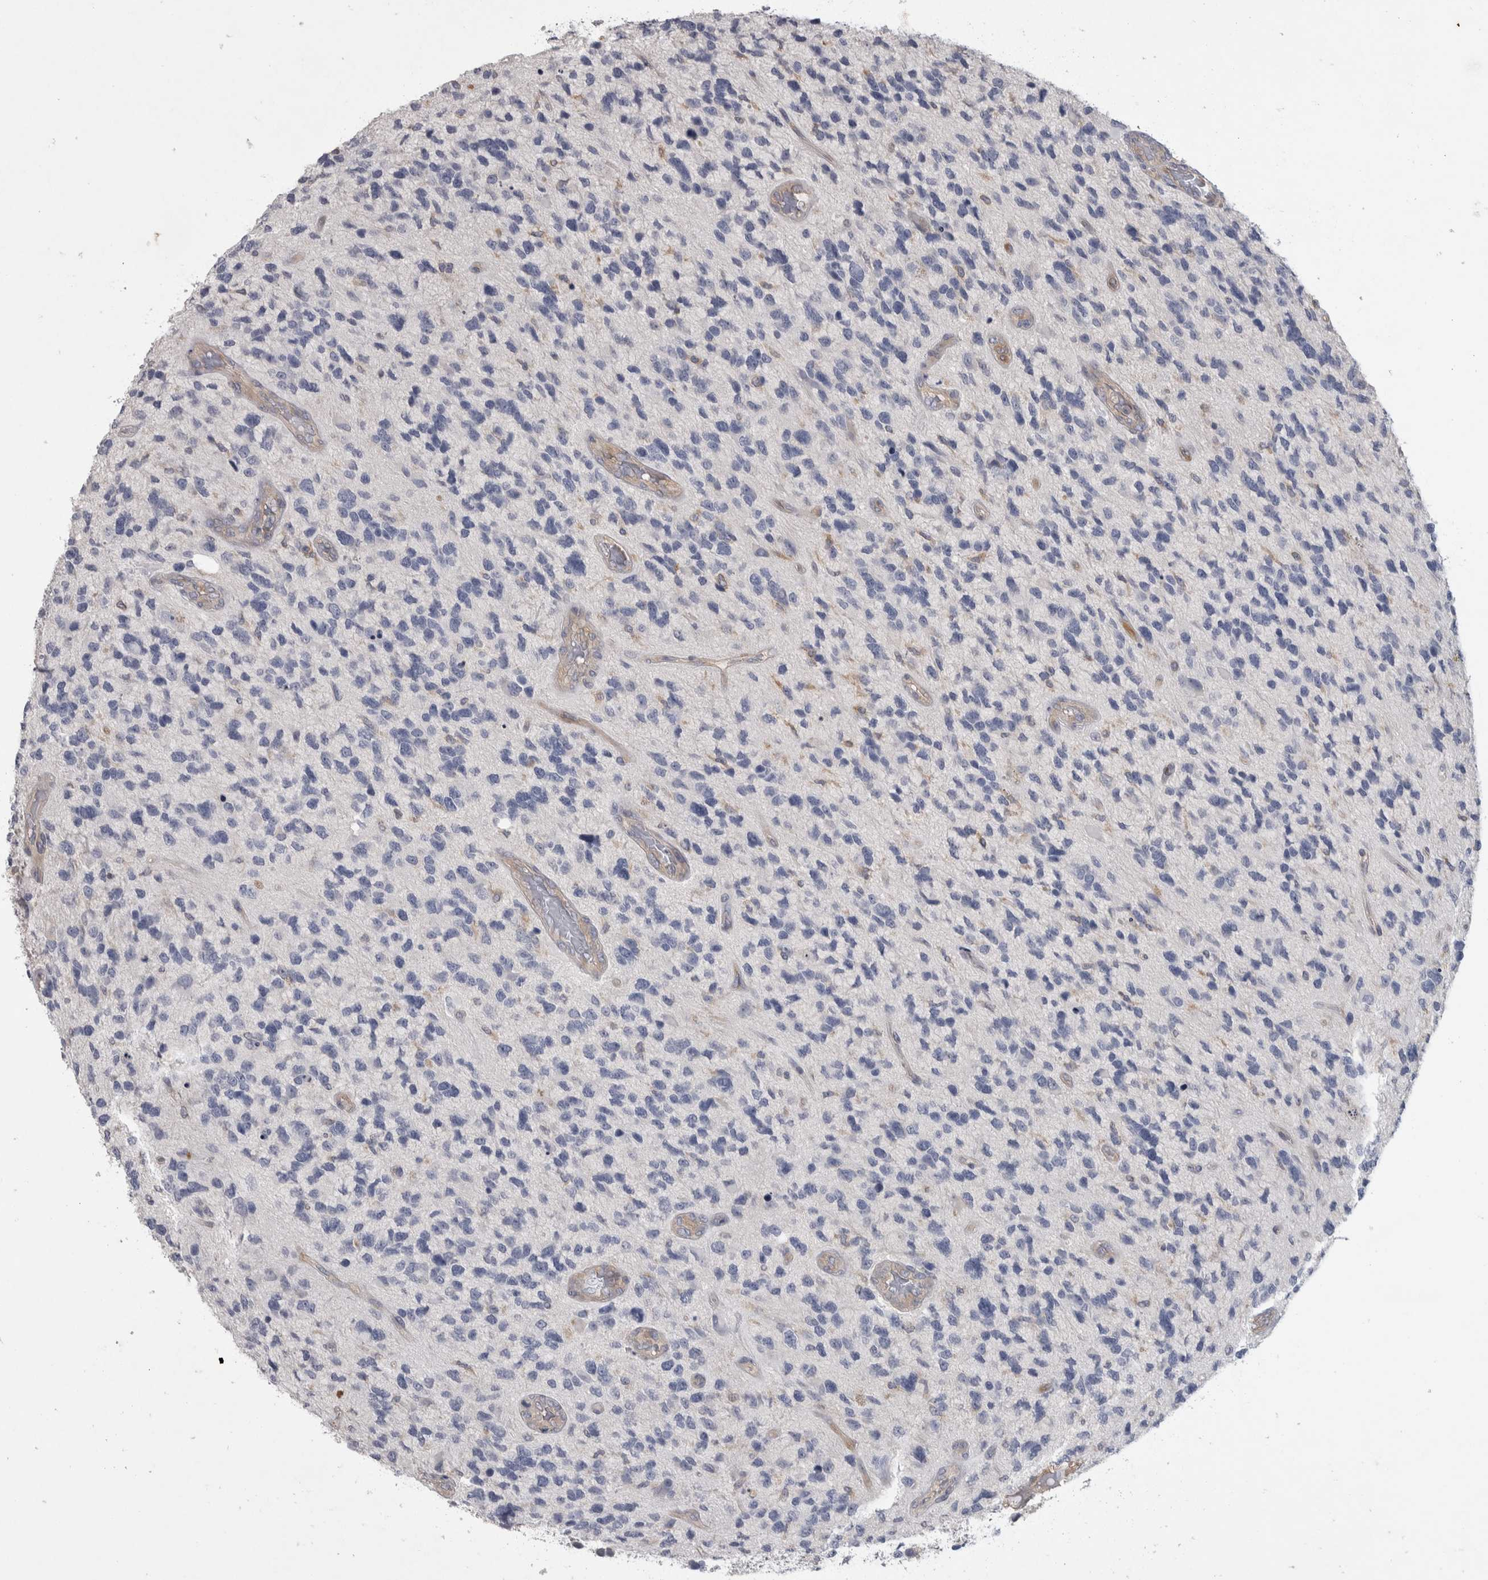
{"staining": {"intensity": "negative", "quantity": "none", "location": "none"}, "tissue": "glioma", "cell_type": "Tumor cells", "image_type": "cancer", "snomed": [{"axis": "morphology", "description": "Glioma, malignant, High grade"}, {"axis": "topography", "description": "Brain"}], "caption": "DAB immunohistochemical staining of high-grade glioma (malignant) shows no significant expression in tumor cells.", "gene": "NFKB2", "patient": {"sex": "female", "age": 58}}